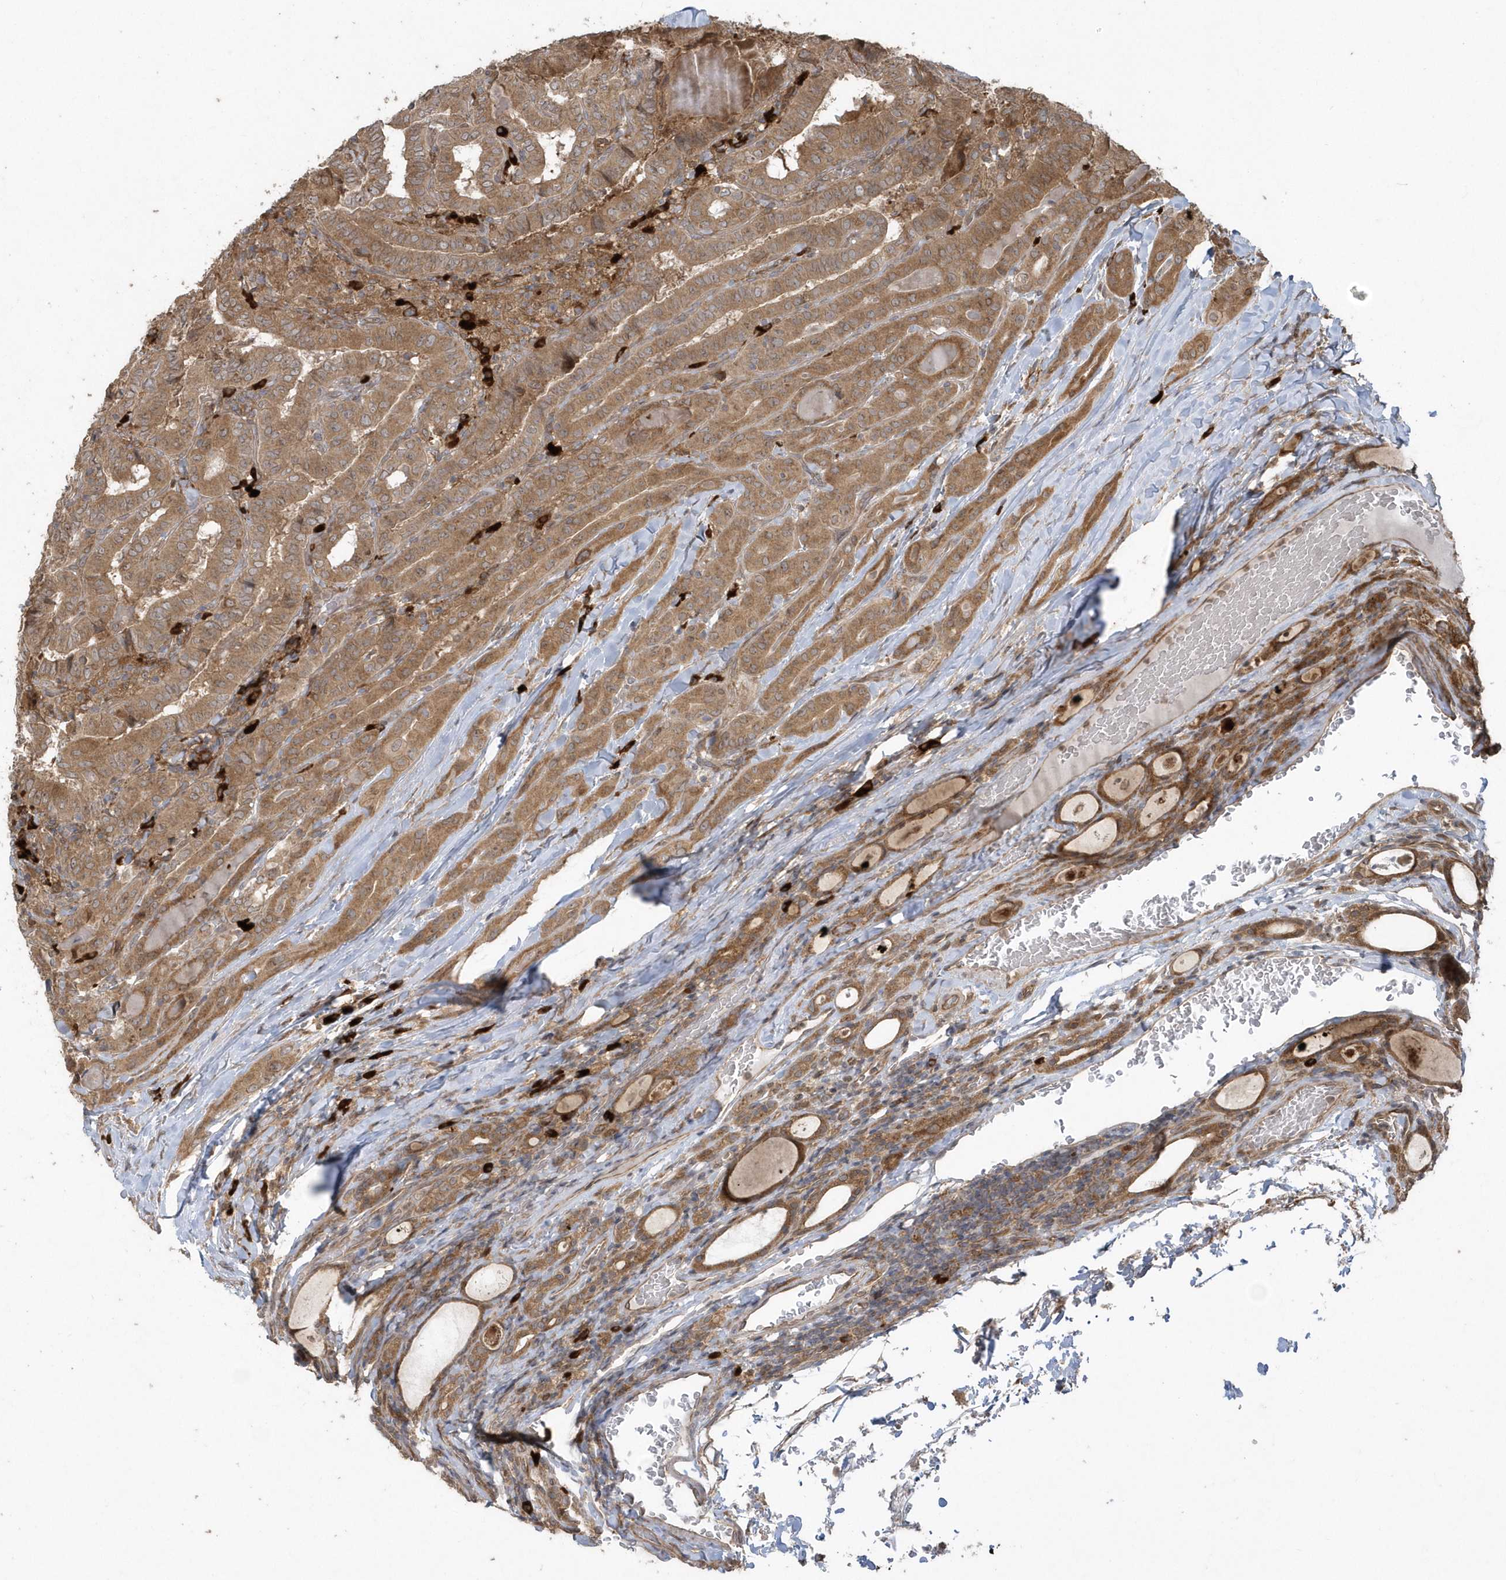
{"staining": {"intensity": "moderate", "quantity": ">75%", "location": "cytoplasmic/membranous"}, "tissue": "thyroid cancer", "cell_type": "Tumor cells", "image_type": "cancer", "snomed": [{"axis": "morphology", "description": "Papillary adenocarcinoma, NOS"}, {"axis": "topography", "description": "Thyroid gland"}], "caption": "Protein staining exhibits moderate cytoplasmic/membranous staining in approximately >75% of tumor cells in thyroid cancer.", "gene": "HERPUD1", "patient": {"sex": "female", "age": 72}}